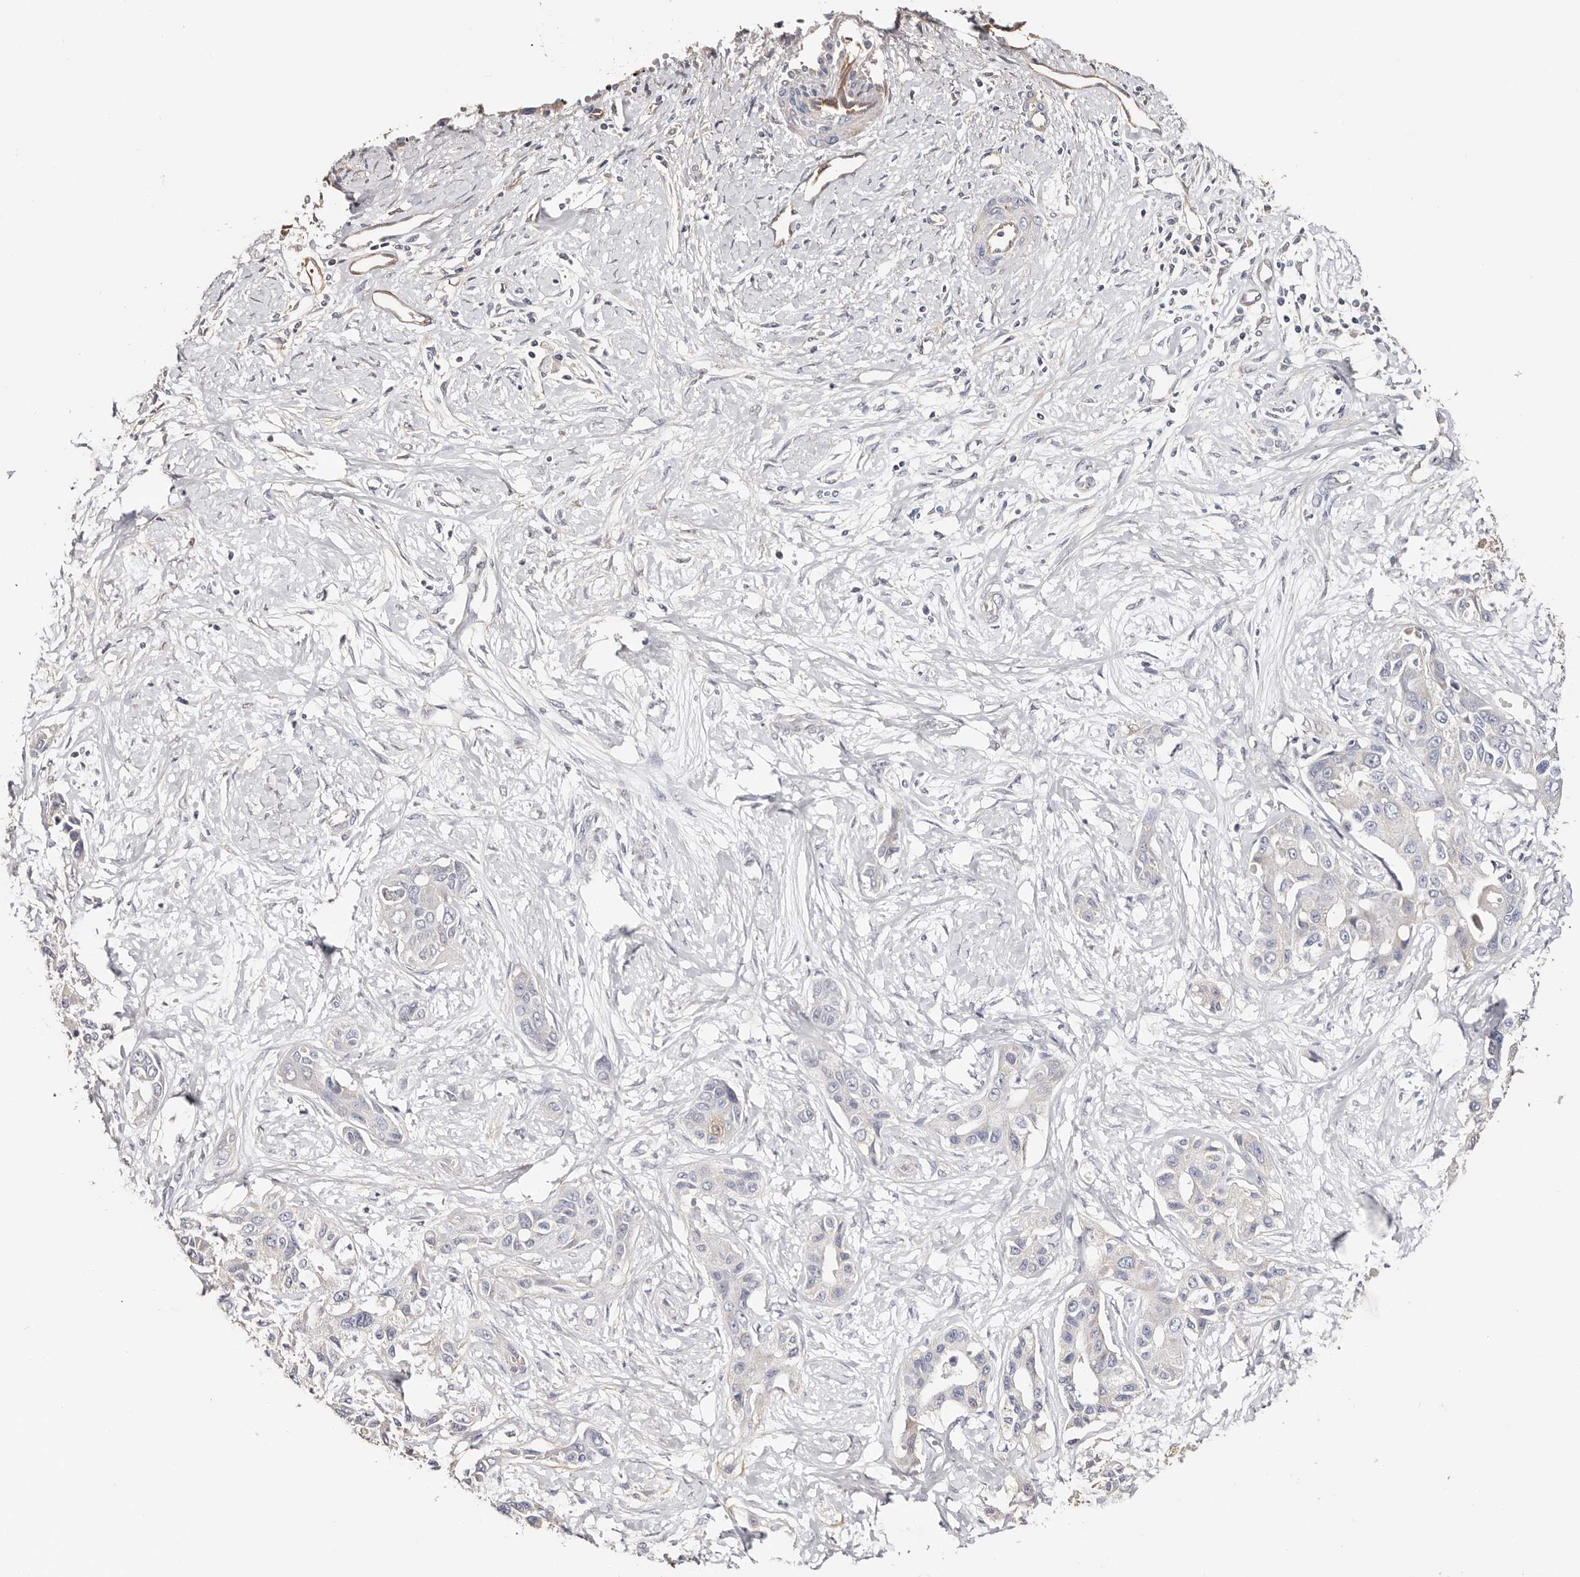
{"staining": {"intensity": "negative", "quantity": "none", "location": "none"}, "tissue": "liver cancer", "cell_type": "Tumor cells", "image_type": "cancer", "snomed": [{"axis": "morphology", "description": "Cholangiocarcinoma"}, {"axis": "topography", "description": "Liver"}], "caption": "High power microscopy micrograph of an immunohistochemistry (IHC) micrograph of liver cancer, revealing no significant positivity in tumor cells. (DAB (3,3'-diaminobenzidine) IHC, high magnification).", "gene": "TGM2", "patient": {"sex": "male", "age": 59}}